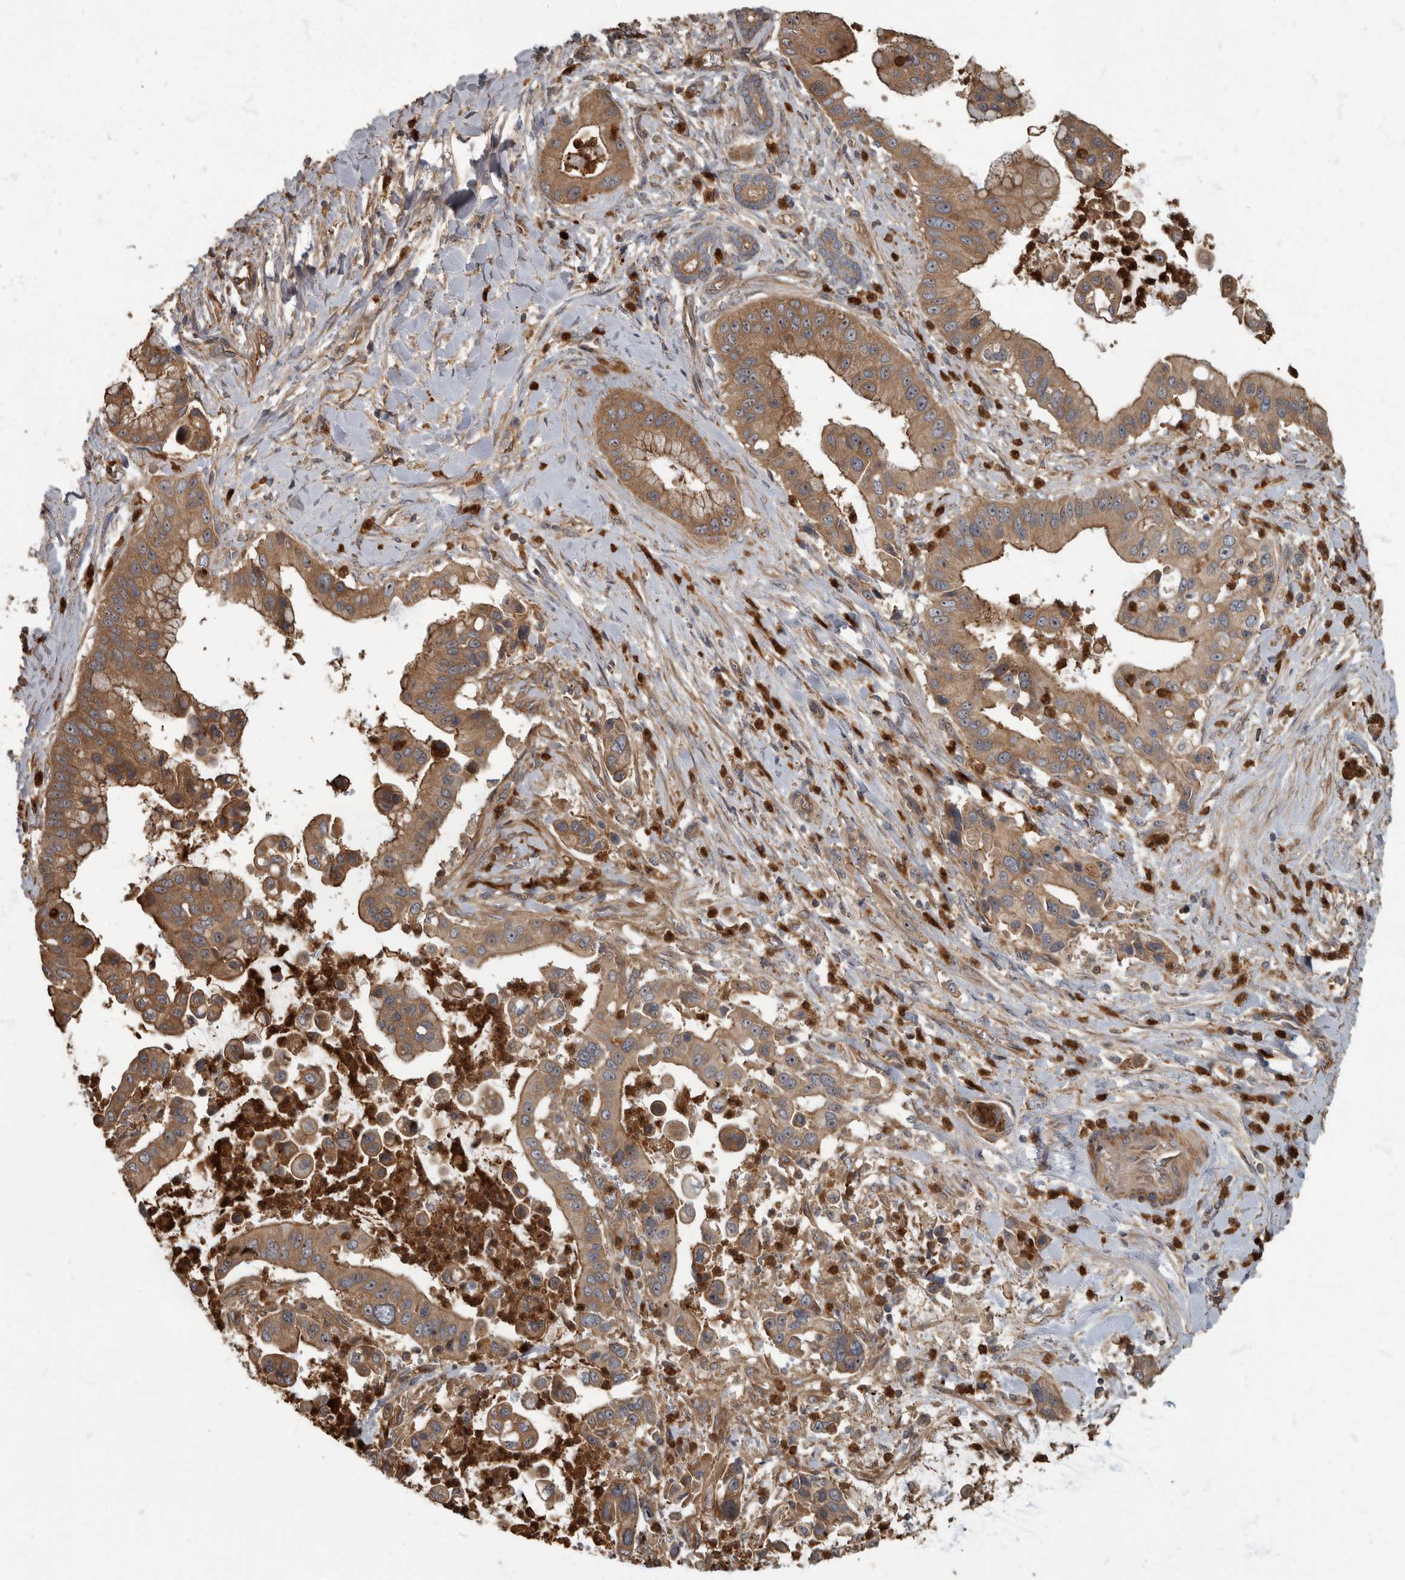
{"staining": {"intensity": "moderate", "quantity": ">75%", "location": "cytoplasmic/membranous"}, "tissue": "liver cancer", "cell_type": "Tumor cells", "image_type": "cancer", "snomed": [{"axis": "morphology", "description": "Cholangiocarcinoma"}, {"axis": "topography", "description": "Liver"}], "caption": "A micrograph of liver cancer stained for a protein shows moderate cytoplasmic/membranous brown staining in tumor cells. The protein of interest is shown in brown color, while the nuclei are stained blue.", "gene": "DAAM1", "patient": {"sex": "female", "age": 54}}